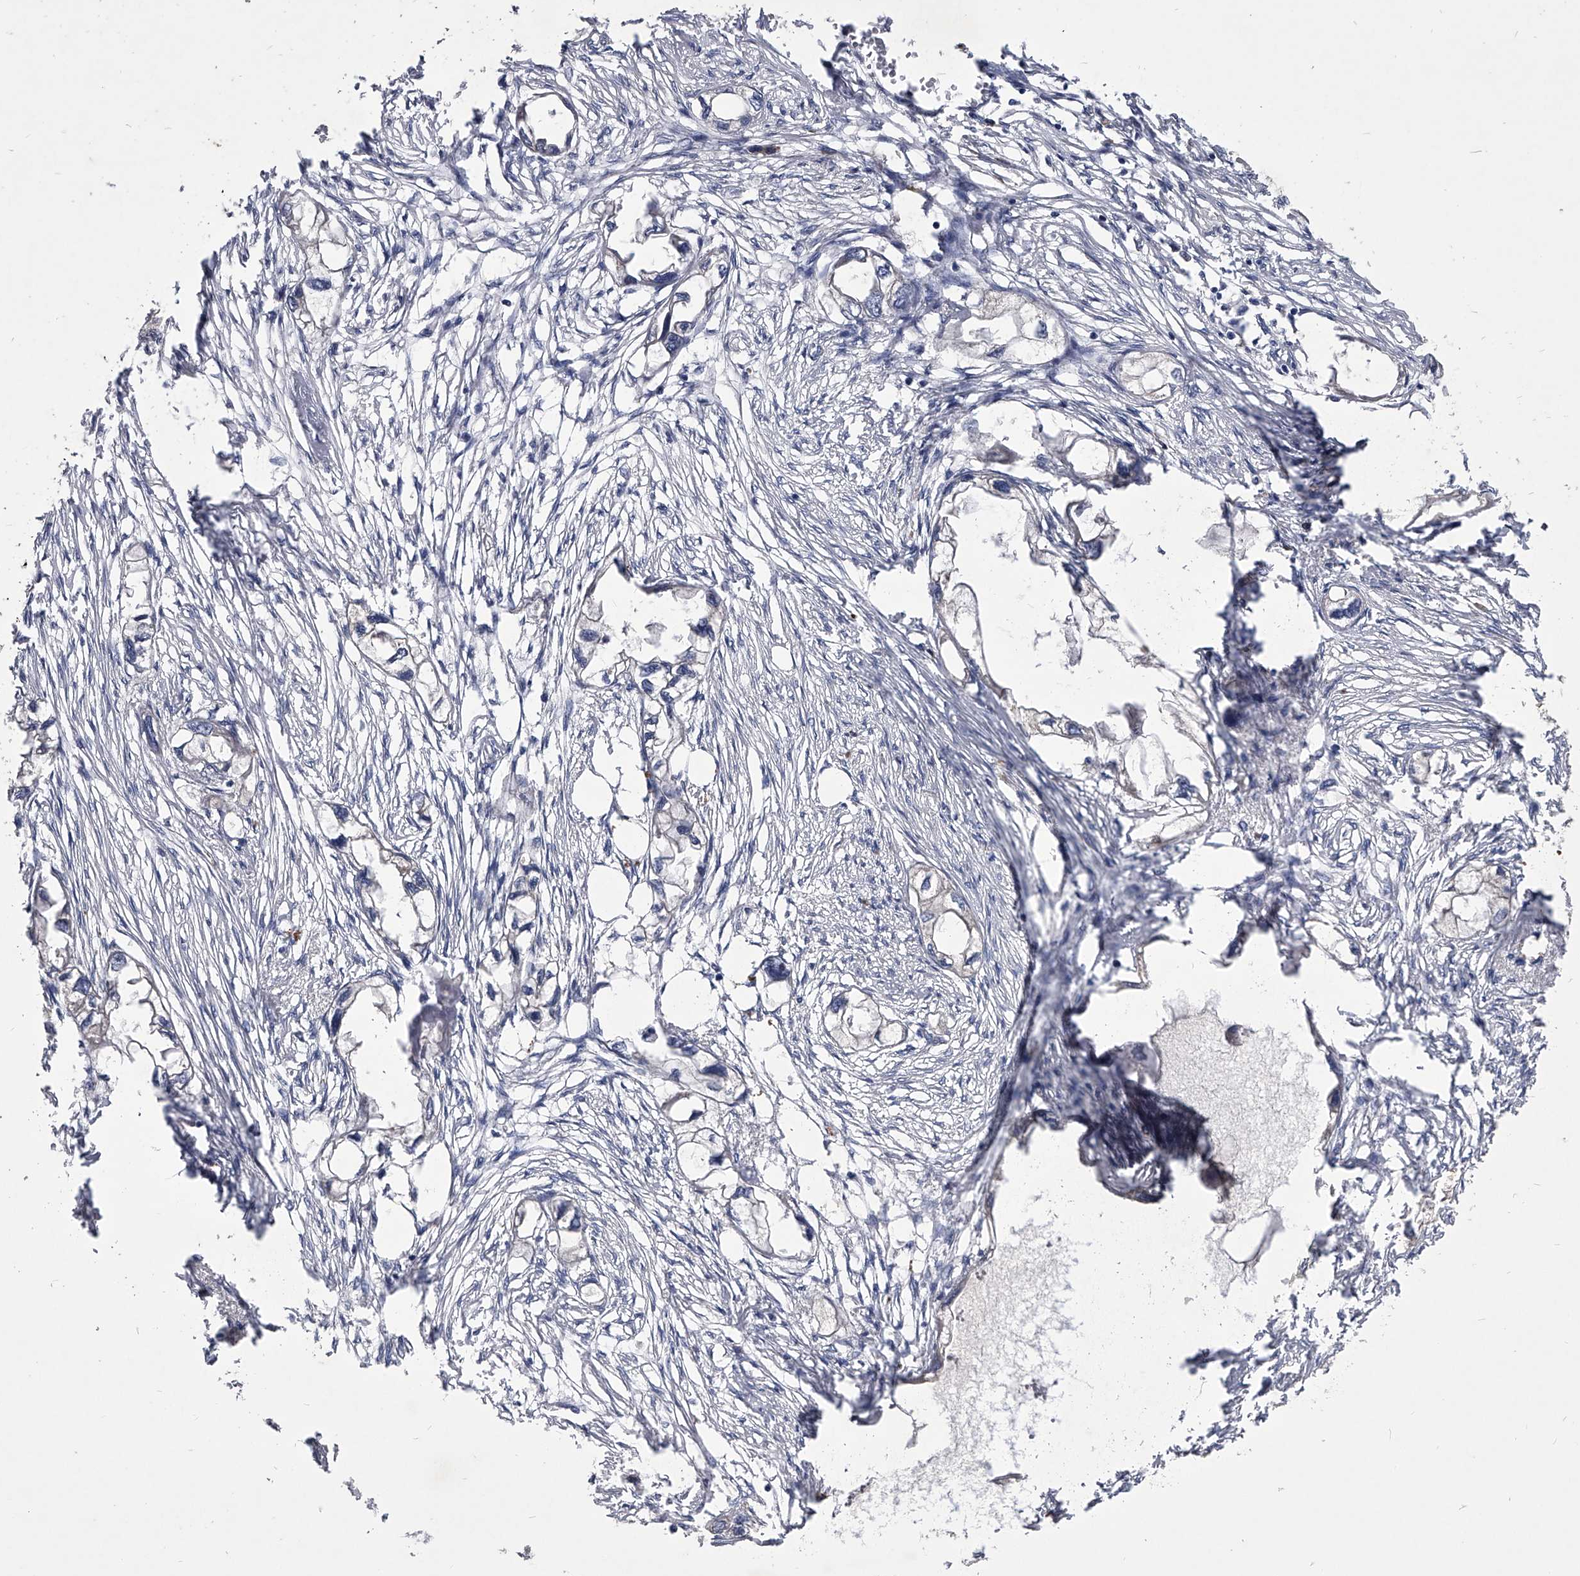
{"staining": {"intensity": "negative", "quantity": "none", "location": "none"}, "tissue": "endometrial cancer", "cell_type": "Tumor cells", "image_type": "cancer", "snomed": [{"axis": "morphology", "description": "Adenocarcinoma, NOS"}, {"axis": "morphology", "description": "Adenocarcinoma, metastatic, NOS"}, {"axis": "topography", "description": "Adipose tissue"}, {"axis": "topography", "description": "Endometrium"}], "caption": "DAB immunohistochemical staining of metastatic adenocarcinoma (endometrial) reveals no significant positivity in tumor cells. Nuclei are stained in blue.", "gene": "CCR4", "patient": {"sex": "female", "age": 67}}